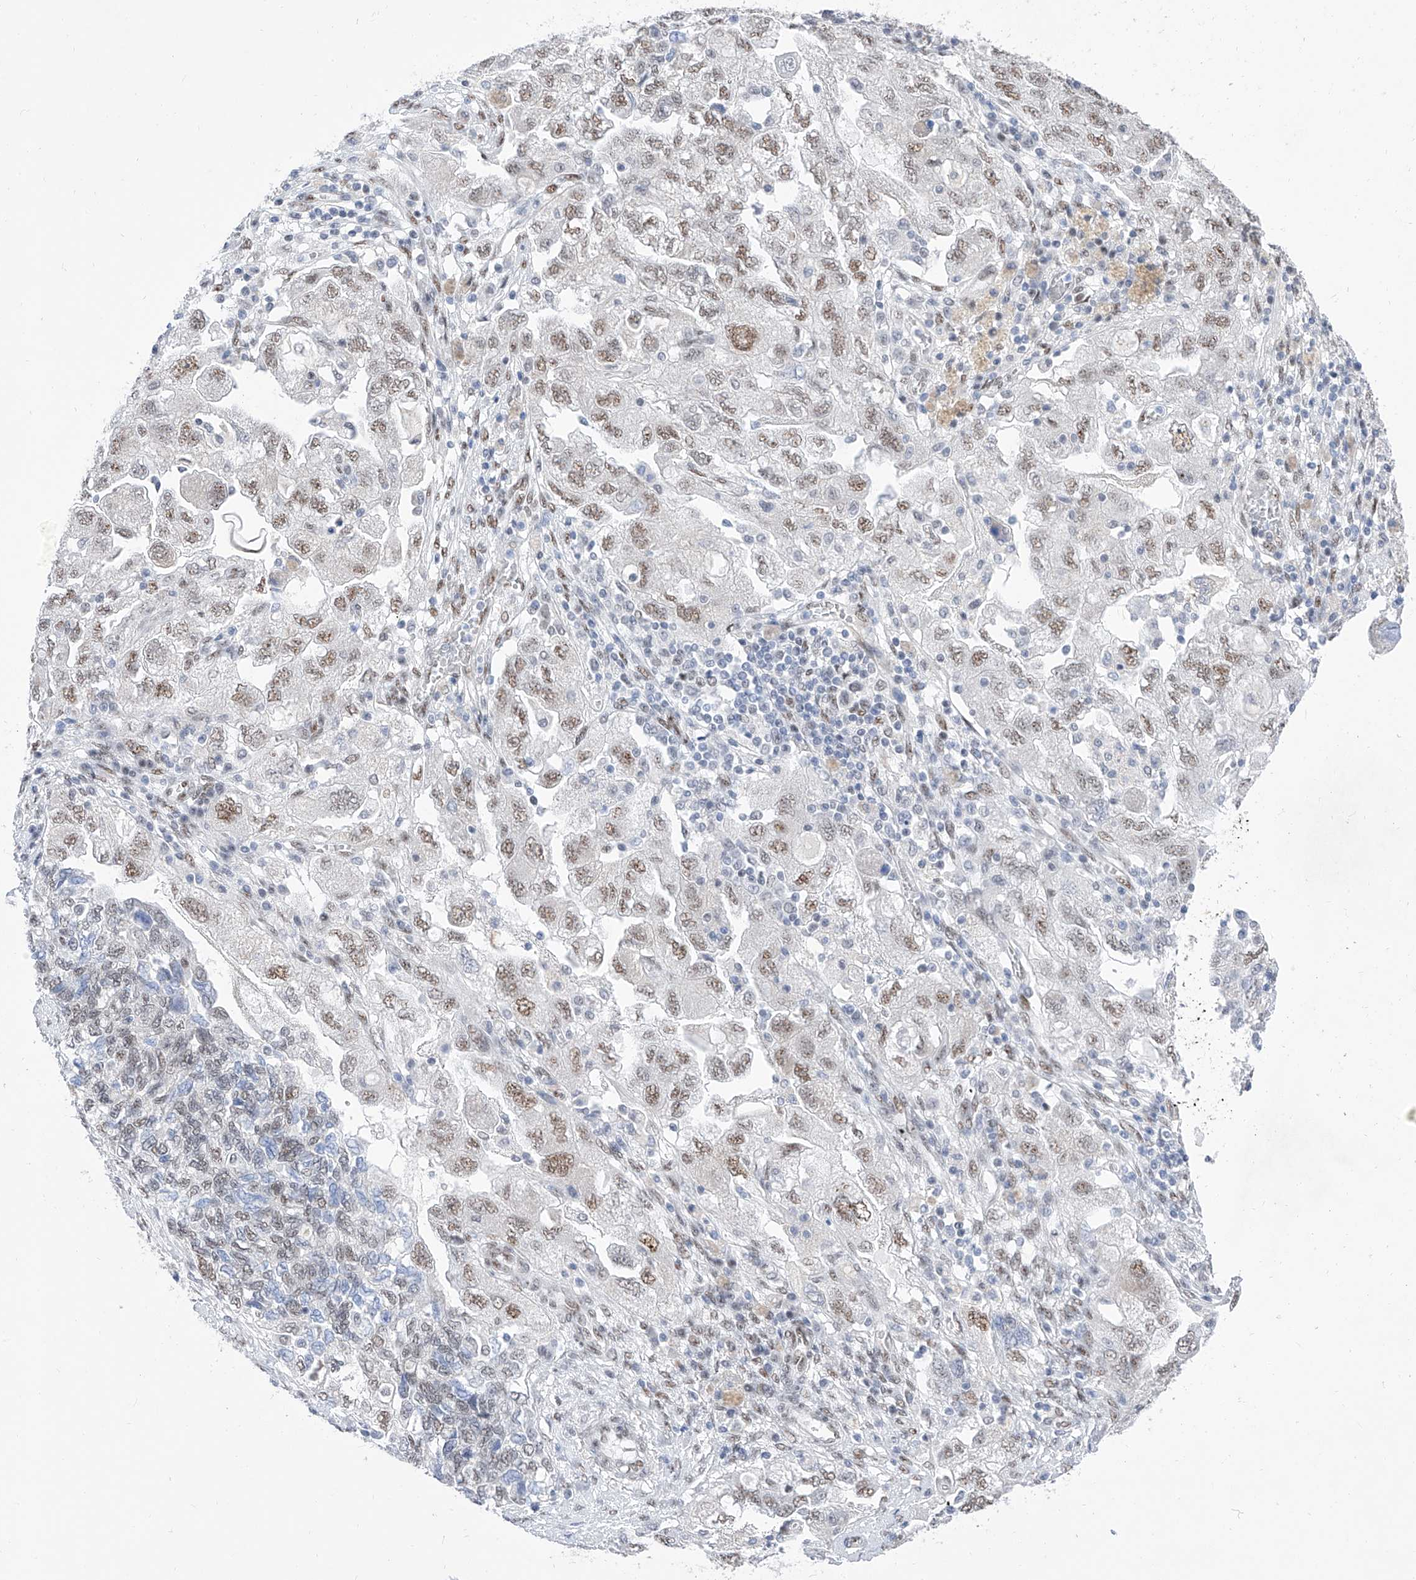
{"staining": {"intensity": "weak", "quantity": ">75%", "location": "nuclear"}, "tissue": "ovarian cancer", "cell_type": "Tumor cells", "image_type": "cancer", "snomed": [{"axis": "morphology", "description": "Carcinoma, NOS"}, {"axis": "morphology", "description": "Cystadenocarcinoma, serous, NOS"}, {"axis": "topography", "description": "Ovary"}], "caption": "Ovarian cancer (serous cystadenocarcinoma) stained with immunohistochemistry (IHC) reveals weak nuclear expression in about >75% of tumor cells.", "gene": "ATN1", "patient": {"sex": "female", "age": 69}}